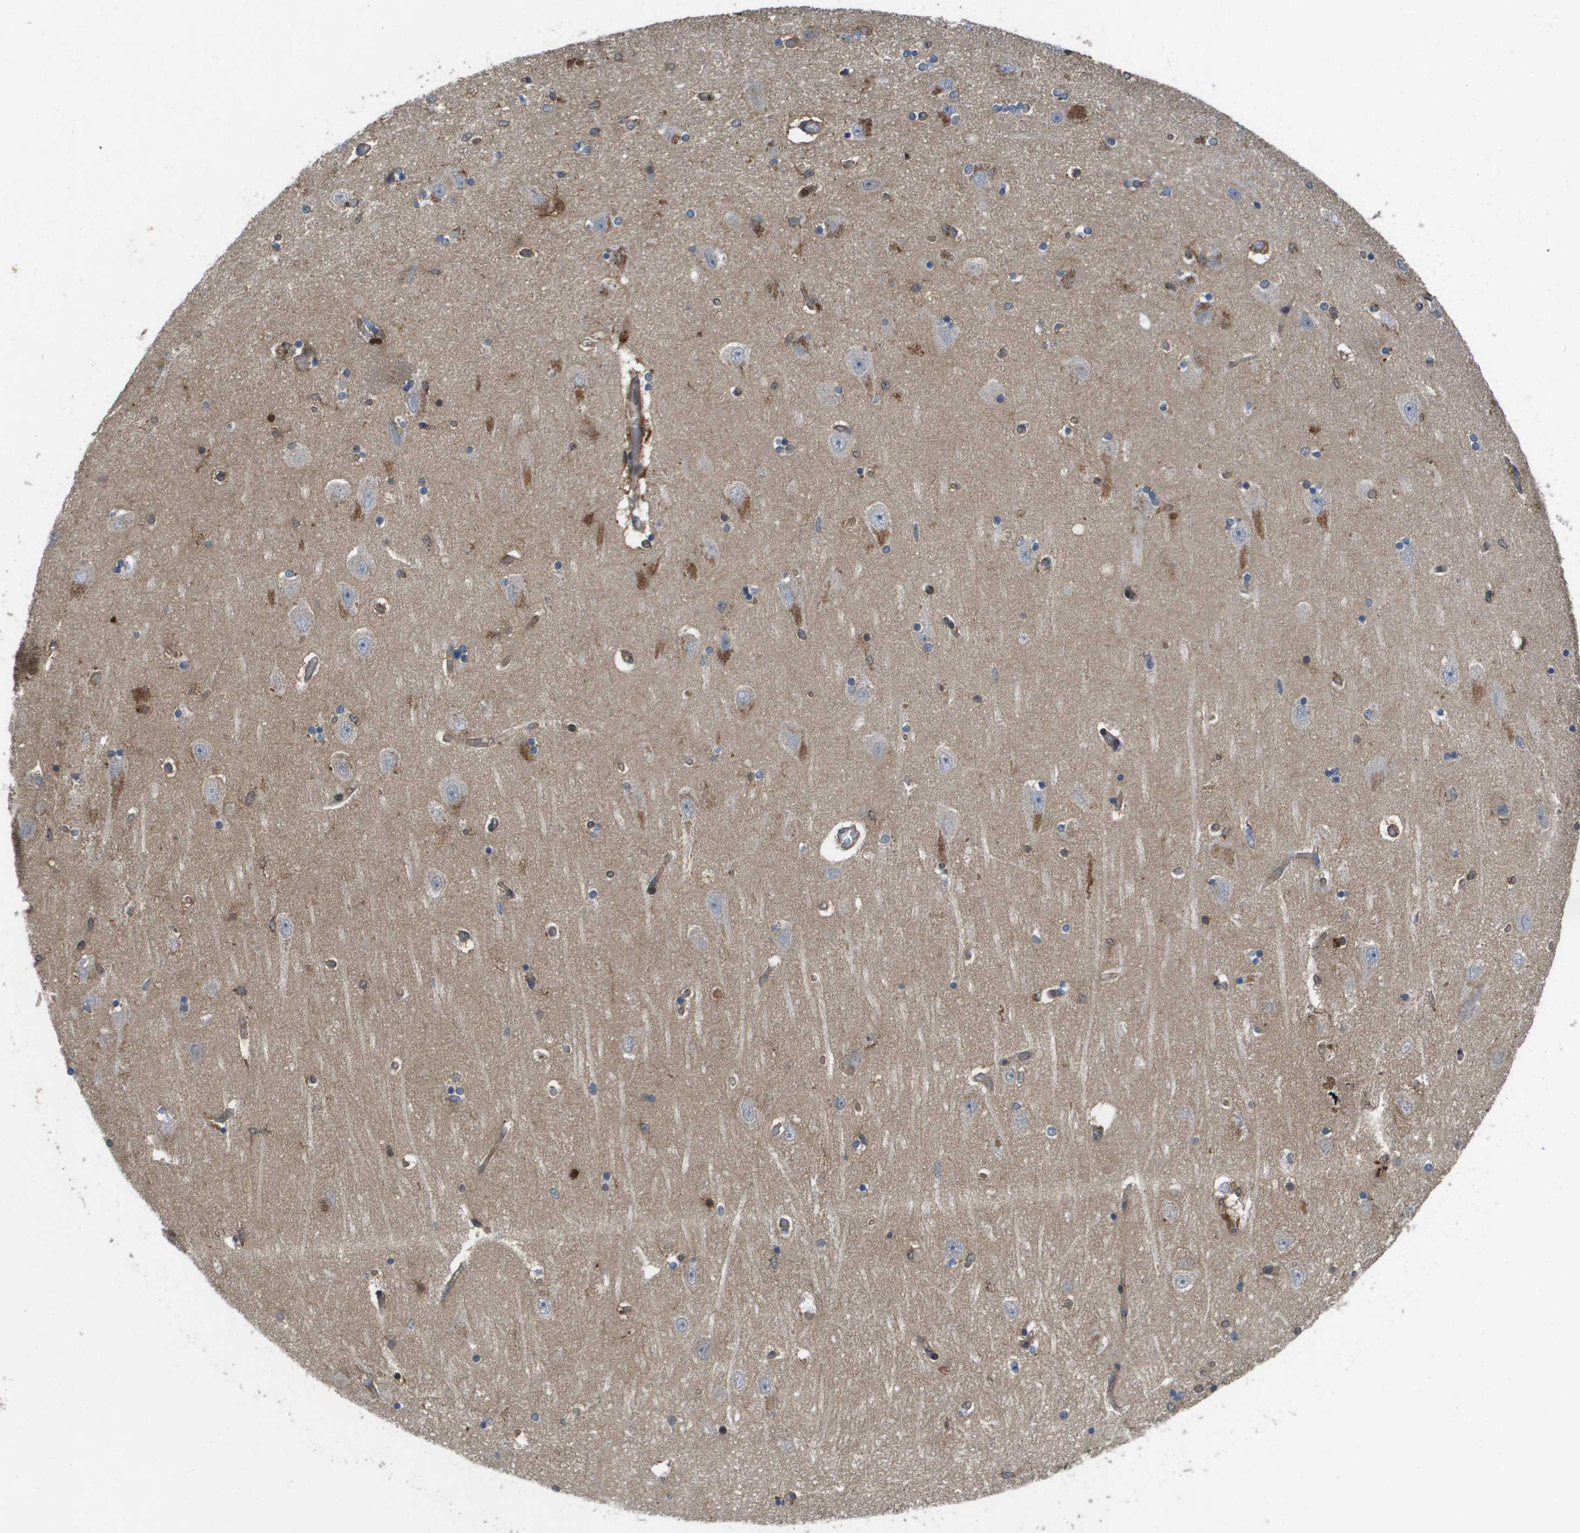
{"staining": {"intensity": "weak", "quantity": "<25%", "location": "cytoplasmic/membranous"}, "tissue": "hippocampus", "cell_type": "Glial cells", "image_type": "normal", "snomed": [{"axis": "morphology", "description": "Normal tissue, NOS"}, {"axis": "topography", "description": "Hippocampus"}], "caption": "The IHC image has no significant positivity in glial cells of hippocampus. (DAB immunohistochemistry with hematoxylin counter stain).", "gene": "PALD1", "patient": {"sex": "female", "age": 54}}